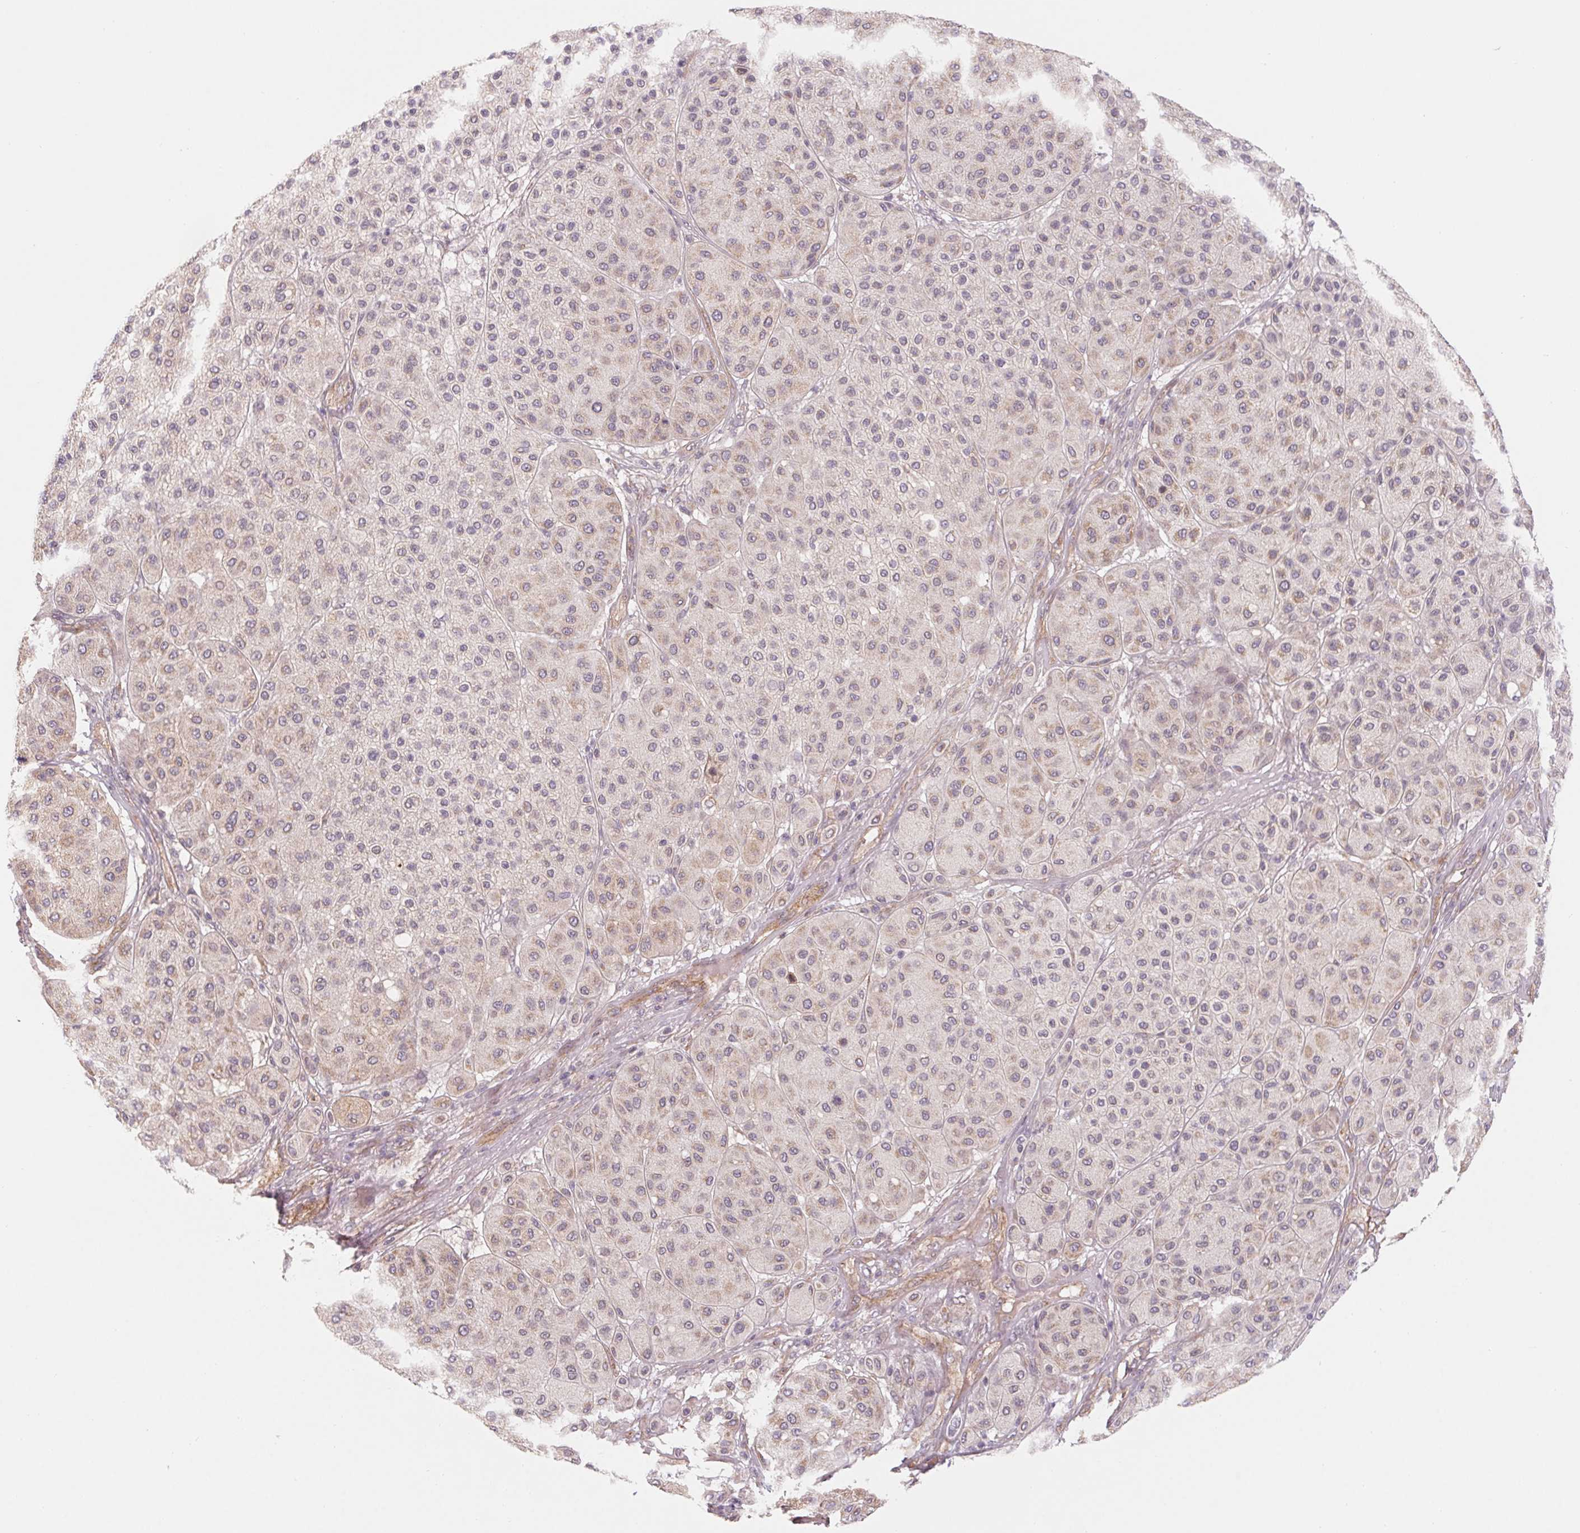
{"staining": {"intensity": "weak", "quantity": "25%-75%", "location": "cytoplasmic/membranous"}, "tissue": "melanoma", "cell_type": "Tumor cells", "image_type": "cancer", "snomed": [{"axis": "morphology", "description": "Malignant melanoma, Metastatic site"}, {"axis": "topography", "description": "Smooth muscle"}], "caption": "Melanoma was stained to show a protein in brown. There is low levels of weak cytoplasmic/membranous staining in about 25%-75% of tumor cells.", "gene": "CCDC112", "patient": {"sex": "male", "age": 41}}